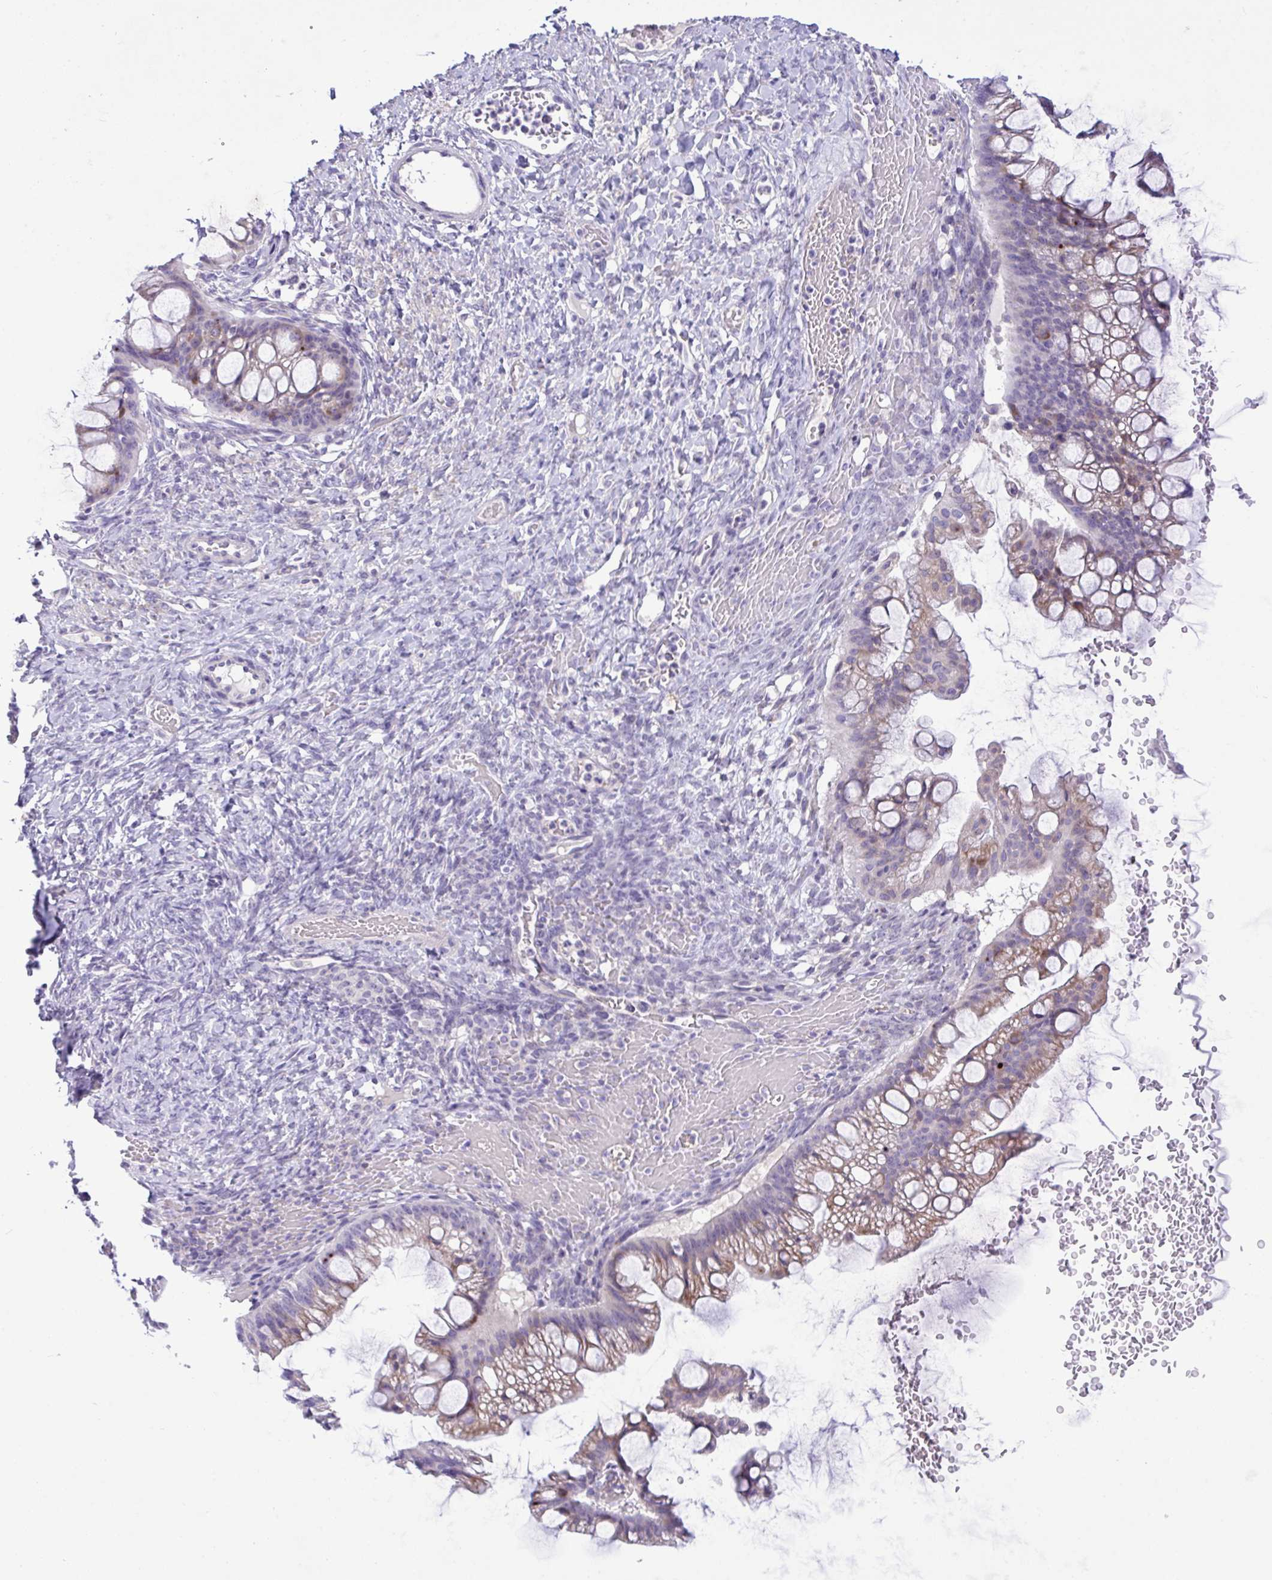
{"staining": {"intensity": "weak", "quantity": "25%-75%", "location": "cytoplasmic/membranous"}, "tissue": "ovarian cancer", "cell_type": "Tumor cells", "image_type": "cancer", "snomed": [{"axis": "morphology", "description": "Cystadenocarcinoma, mucinous, NOS"}, {"axis": "topography", "description": "Ovary"}], "caption": "Tumor cells demonstrate weak cytoplasmic/membranous expression in approximately 25%-75% of cells in mucinous cystadenocarcinoma (ovarian).", "gene": "FAM86B1", "patient": {"sex": "female", "age": 73}}